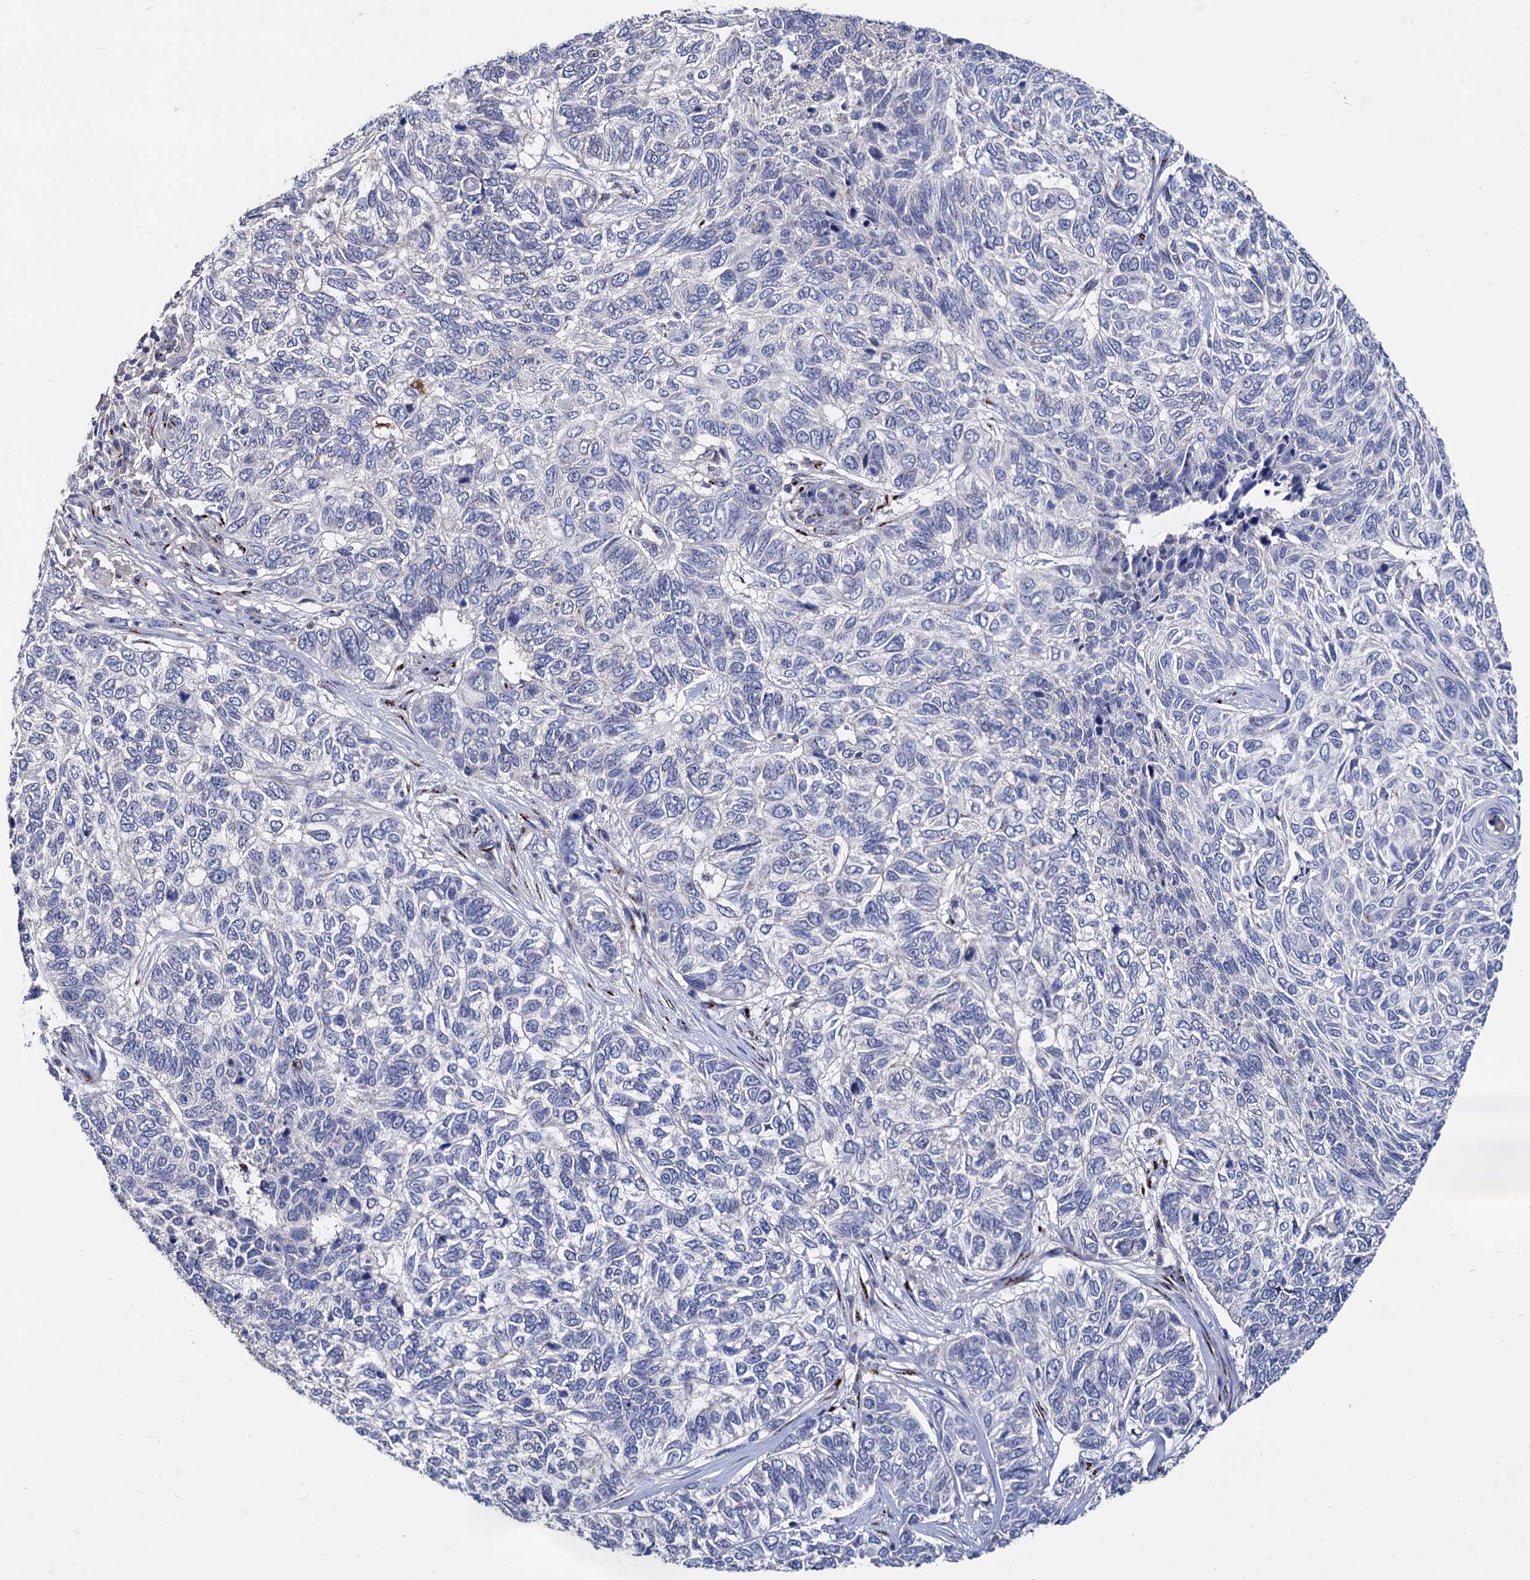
{"staining": {"intensity": "negative", "quantity": "none", "location": "none"}, "tissue": "skin cancer", "cell_type": "Tumor cells", "image_type": "cancer", "snomed": [{"axis": "morphology", "description": "Basal cell carcinoma"}, {"axis": "topography", "description": "Skin"}], "caption": "Tumor cells are negative for protein expression in human basal cell carcinoma (skin). (Immunohistochemistry, brightfield microscopy, high magnification).", "gene": "ESD", "patient": {"sex": "female", "age": 65}}